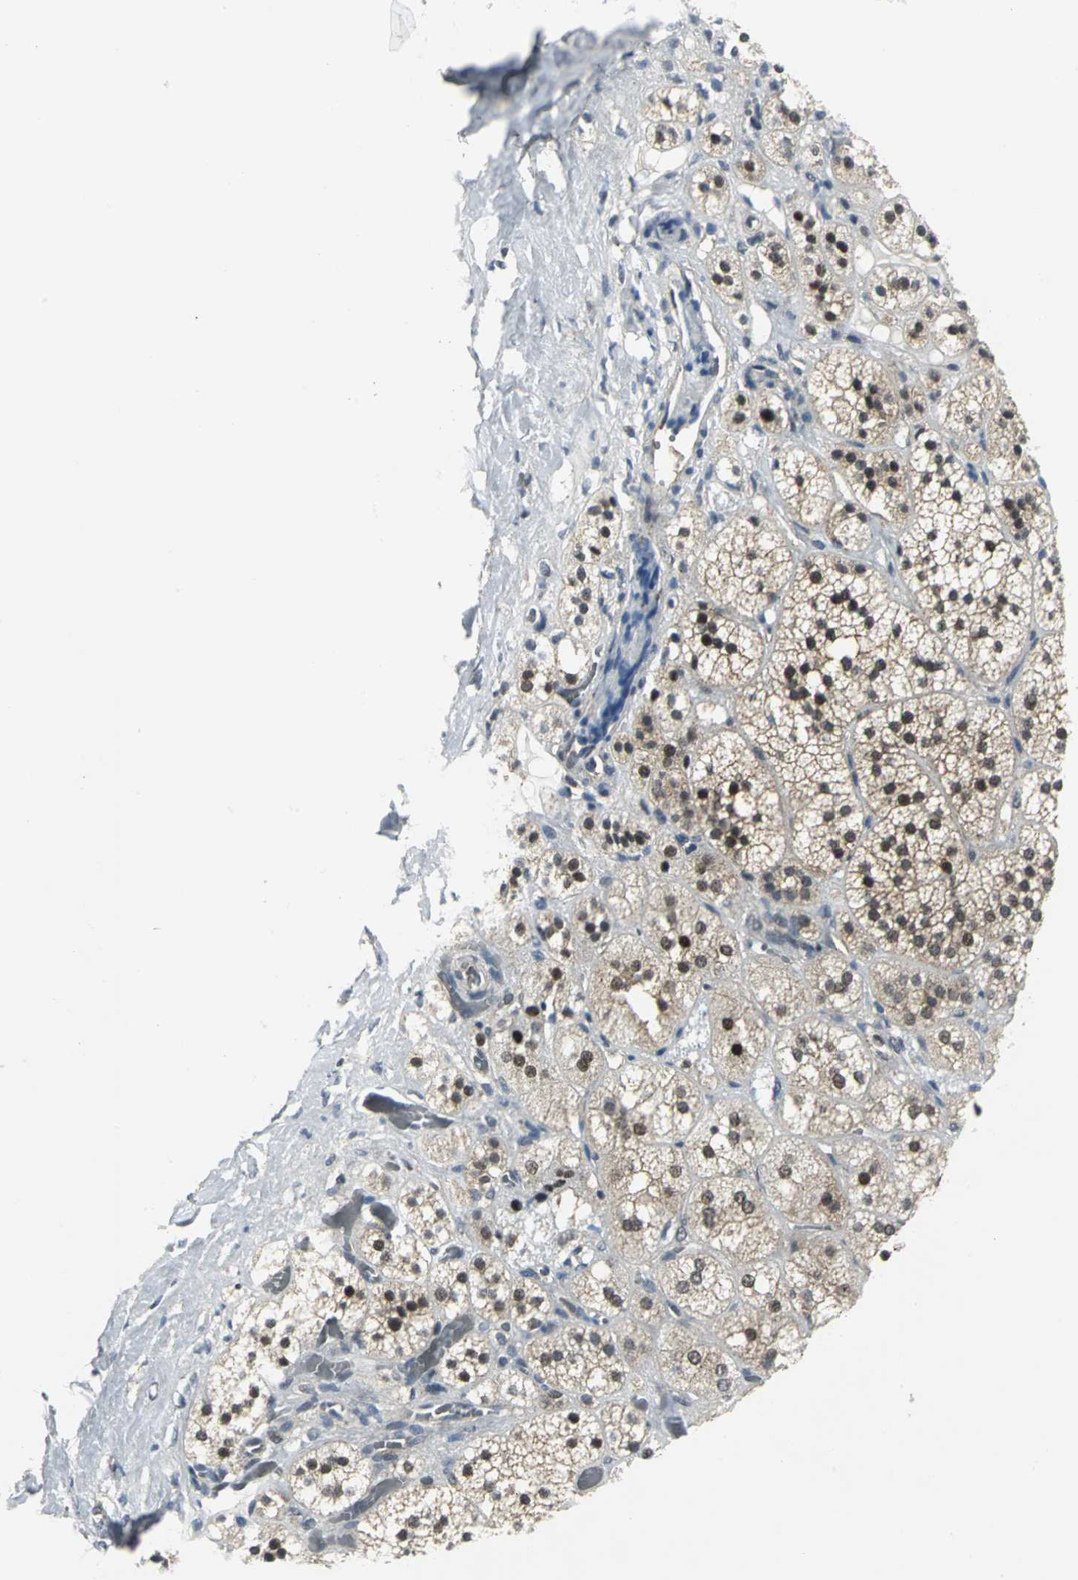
{"staining": {"intensity": "strong", "quantity": ">75%", "location": "nuclear"}, "tissue": "adrenal gland", "cell_type": "Glandular cells", "image_type": "normal", "snomed": [{"axis": "morphology", "description": "Normal tissue, NOS"}, {"axis": "topography", "description": "Adrenal gland"}], "caption": "Immunohistochemistry (IHC) staining of benign adrenal gland, which reveals high levels of strong nuclear expression in approximately >75% of glandular cells indicating strong nuclear protein staining. The staining was performed using DAB (3,3'-diaminobenzidine) (brown) for protein detection and nuclei were counterstained in hematoxylin (blue).", "gene": "PSMA4", "patient": {"sex": "female", "age": 71}}